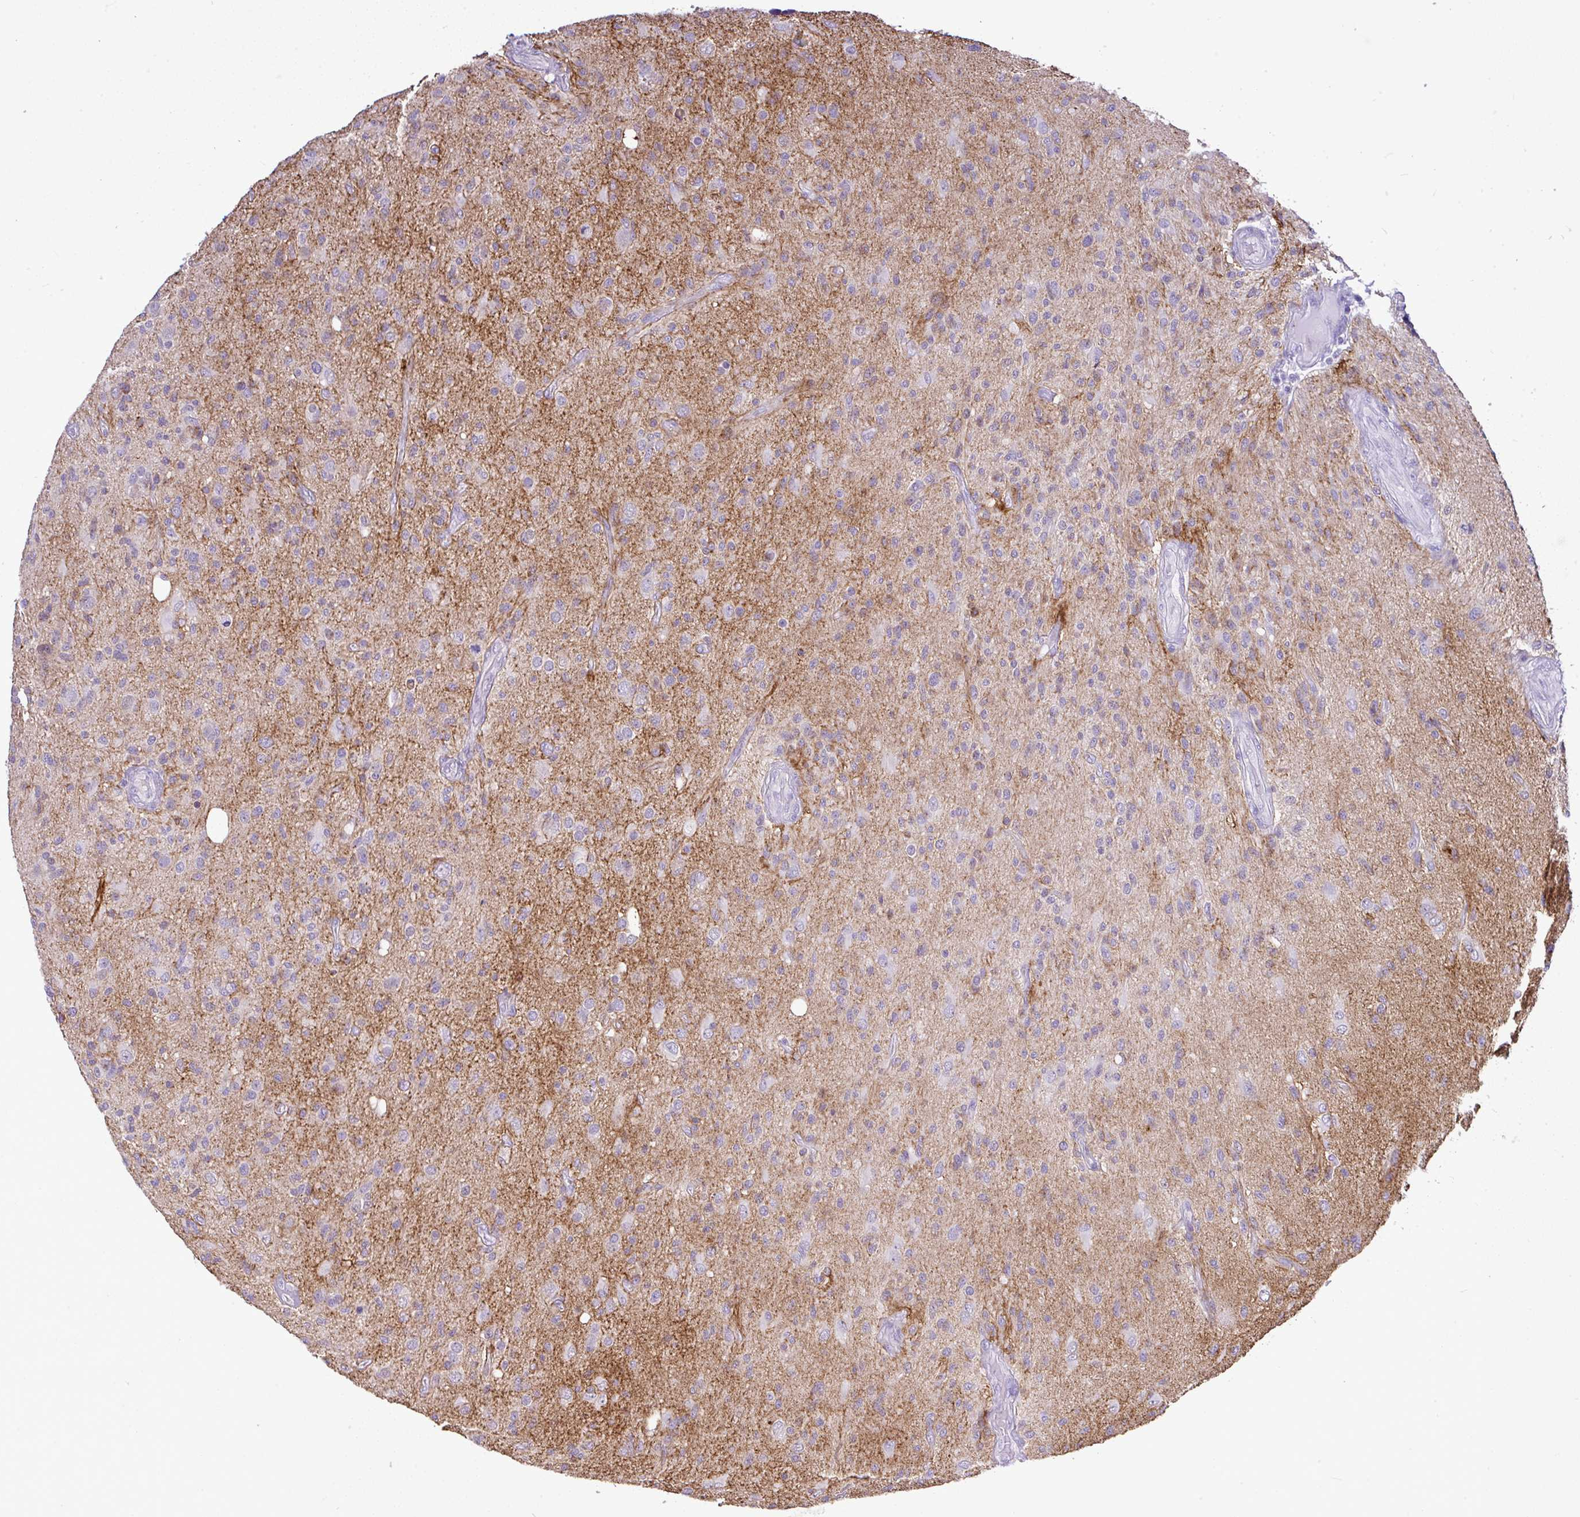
{"staining": {"intensity": "negative", "quantity": "none", "location": "none"}, "tissue": "glioma", "cell_type": "Tumor cells", "image_type": "cancer", "snomed": [{"axis": "morphology", "description": "Glioma, malignant, High grade"}, {"axis": "topography", "description": "Brain"}], "caption": "DAB immunohistochemical staining of human glioma shows no significant expression in tumor cells. (DAB (3,3'-diaminobenzidine) IHC with hematoxylin counter stain).", "gene": "CTU1", "patient": {"sex": "female", "age": 67}}